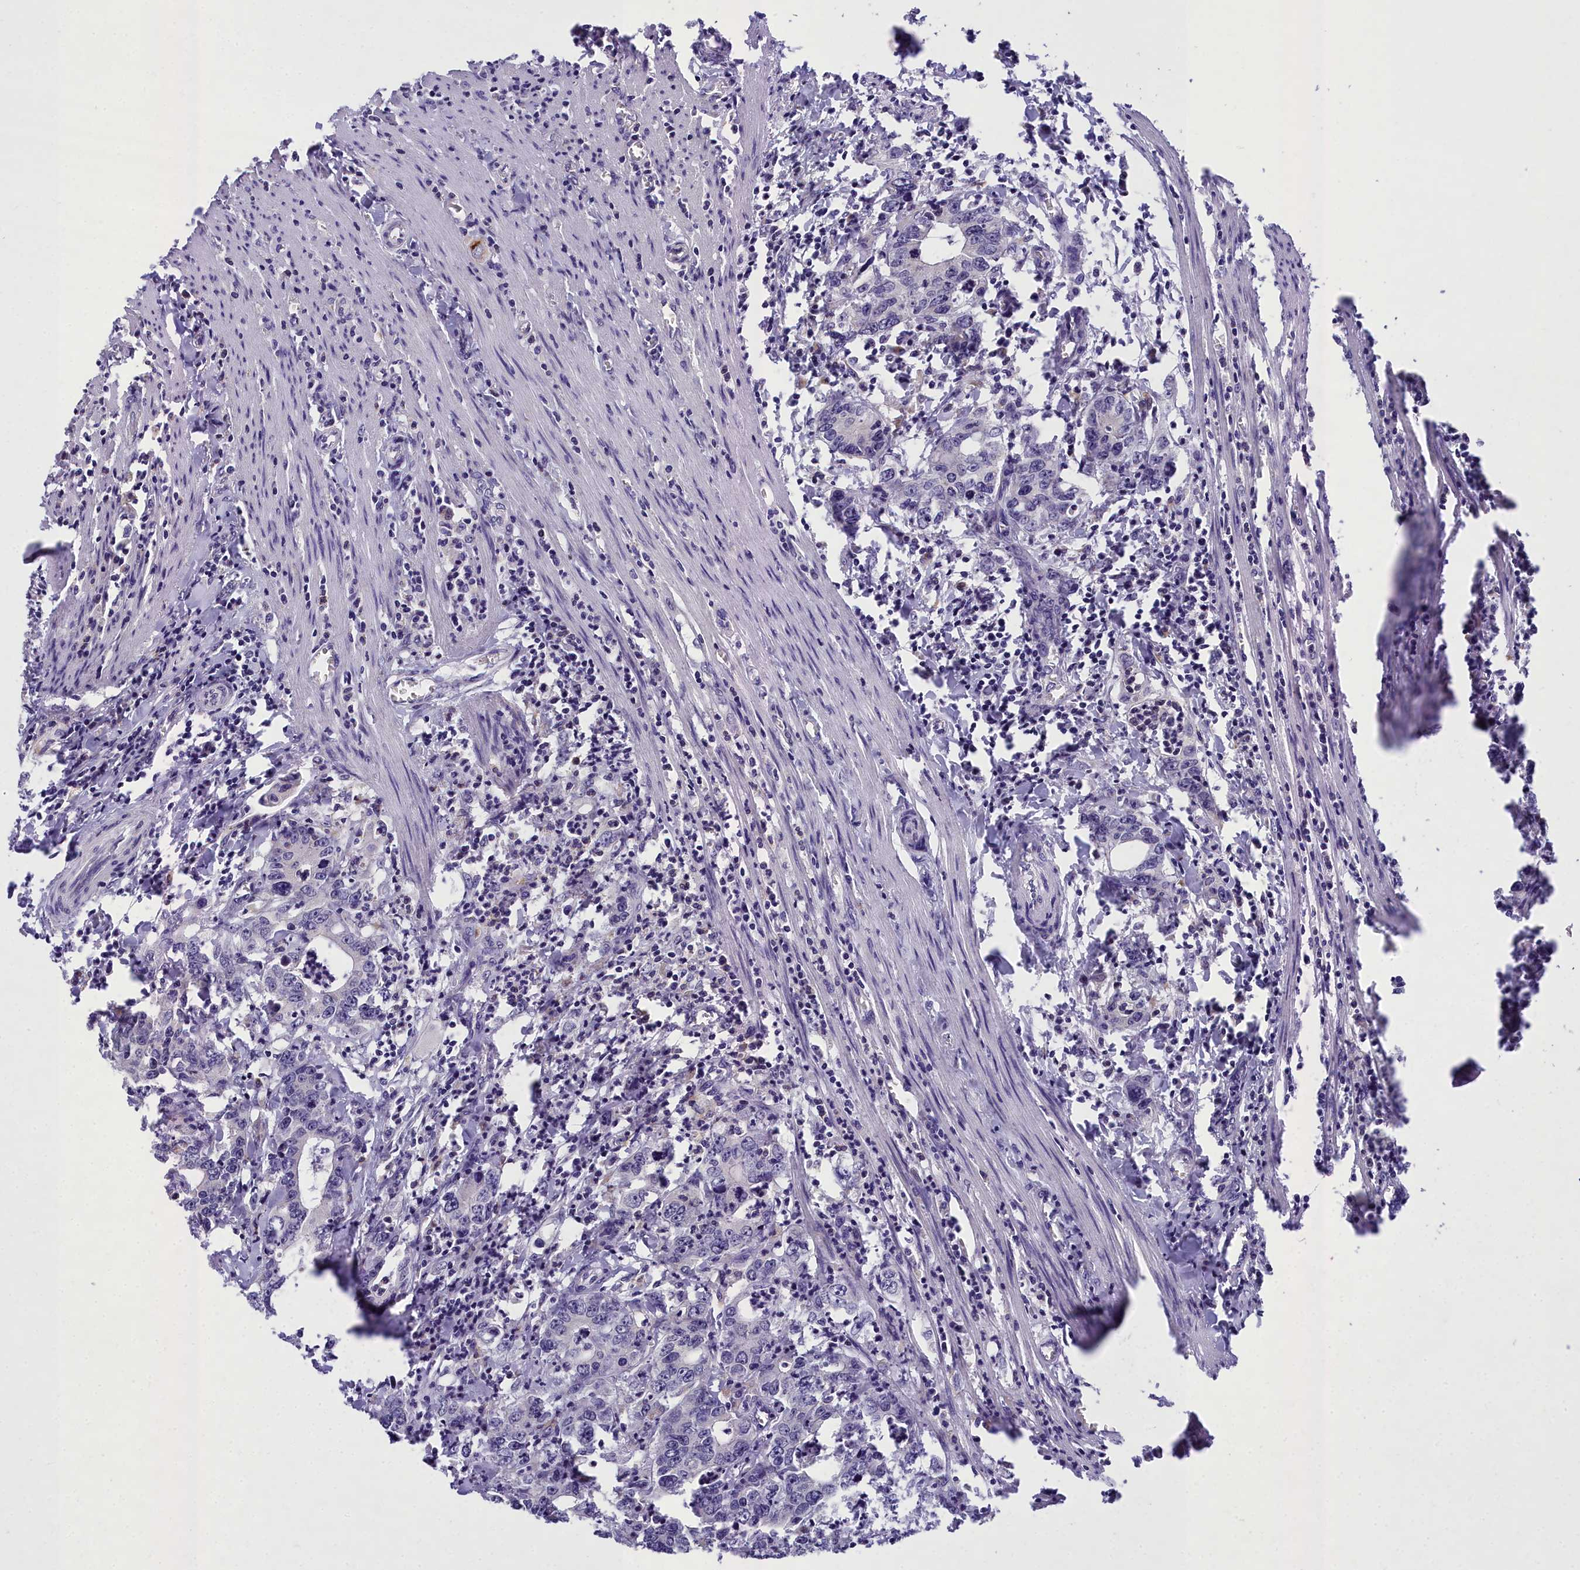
{"staining": {"intensity": "negative", "quantity": "none", "location": "none"}, "tissue": "colorectal cancer", "cell_type": "Tumor cells", "image_type": "cancer", "snomed": [{"axis": "morphology", "description": "Adenocarcinoma, NOS"}, {"axis": "topography", "description": "Colon"}], "caption": "Tumor cells show no significant positivity in colorectal adenocarcinoma.", "gene": "MIIP", "patient": {"sex": "female", "age": 75}}